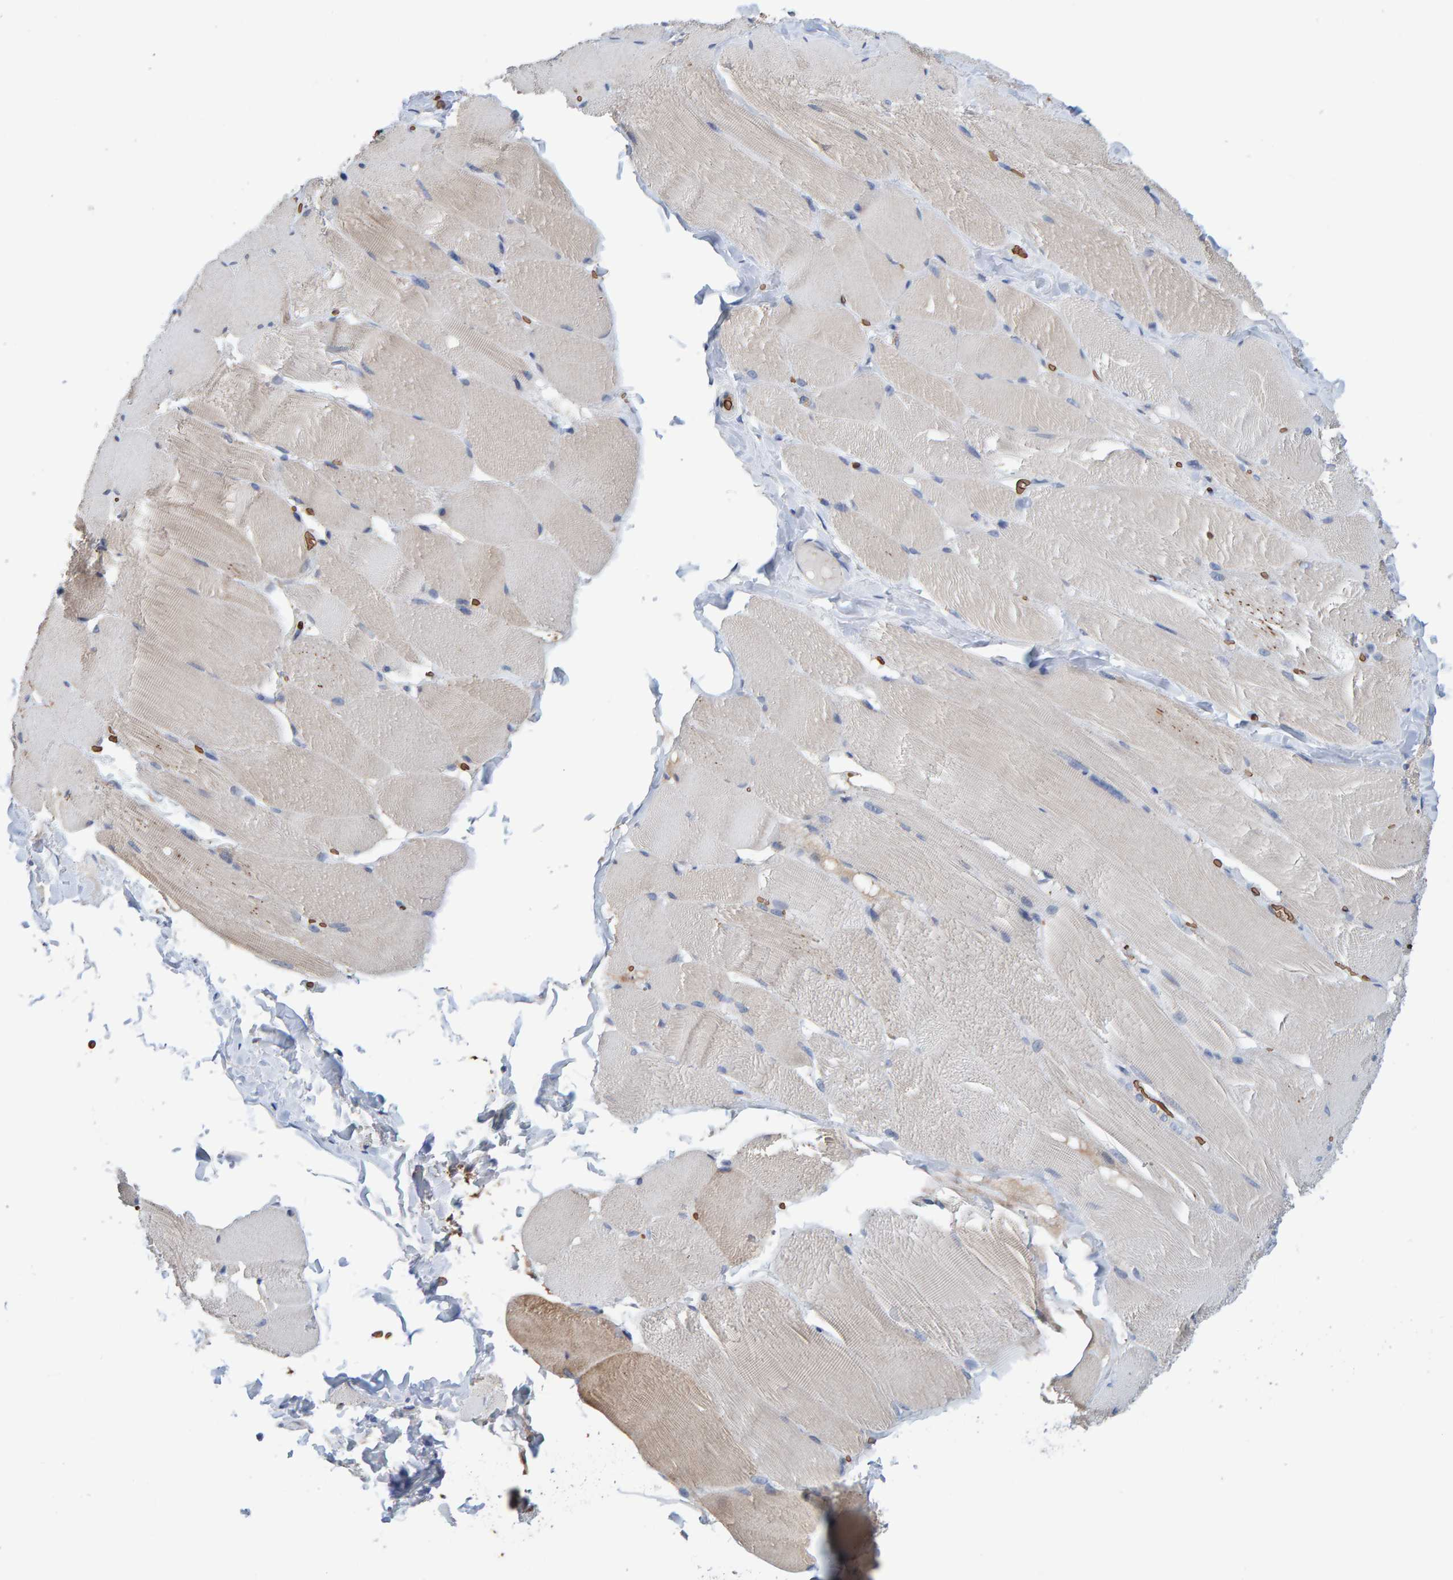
{"staining": {"intensity": "weak", "quantity": "25%-75%", "location": "cytoplasmic/membranous"}, "tissue": "skeletal muscle", "cell_type": "Myocytes", "image_type": "normal", "snomed": [{"axis": "morphology", "description": "Normal tissue, NOS"}, {"axis": "topography", "description": "Skin"}, {"axis": "topography", "description": "Skeletal muscle"}], "caption": "Skeletal muscle stained for a protein (brown) reveals weak cytoplasmic/membranous positive expression in about 25%-75% of myocytes.", "gene": "VPS9D1", "patient": {"sex": "male", "age": 83}}